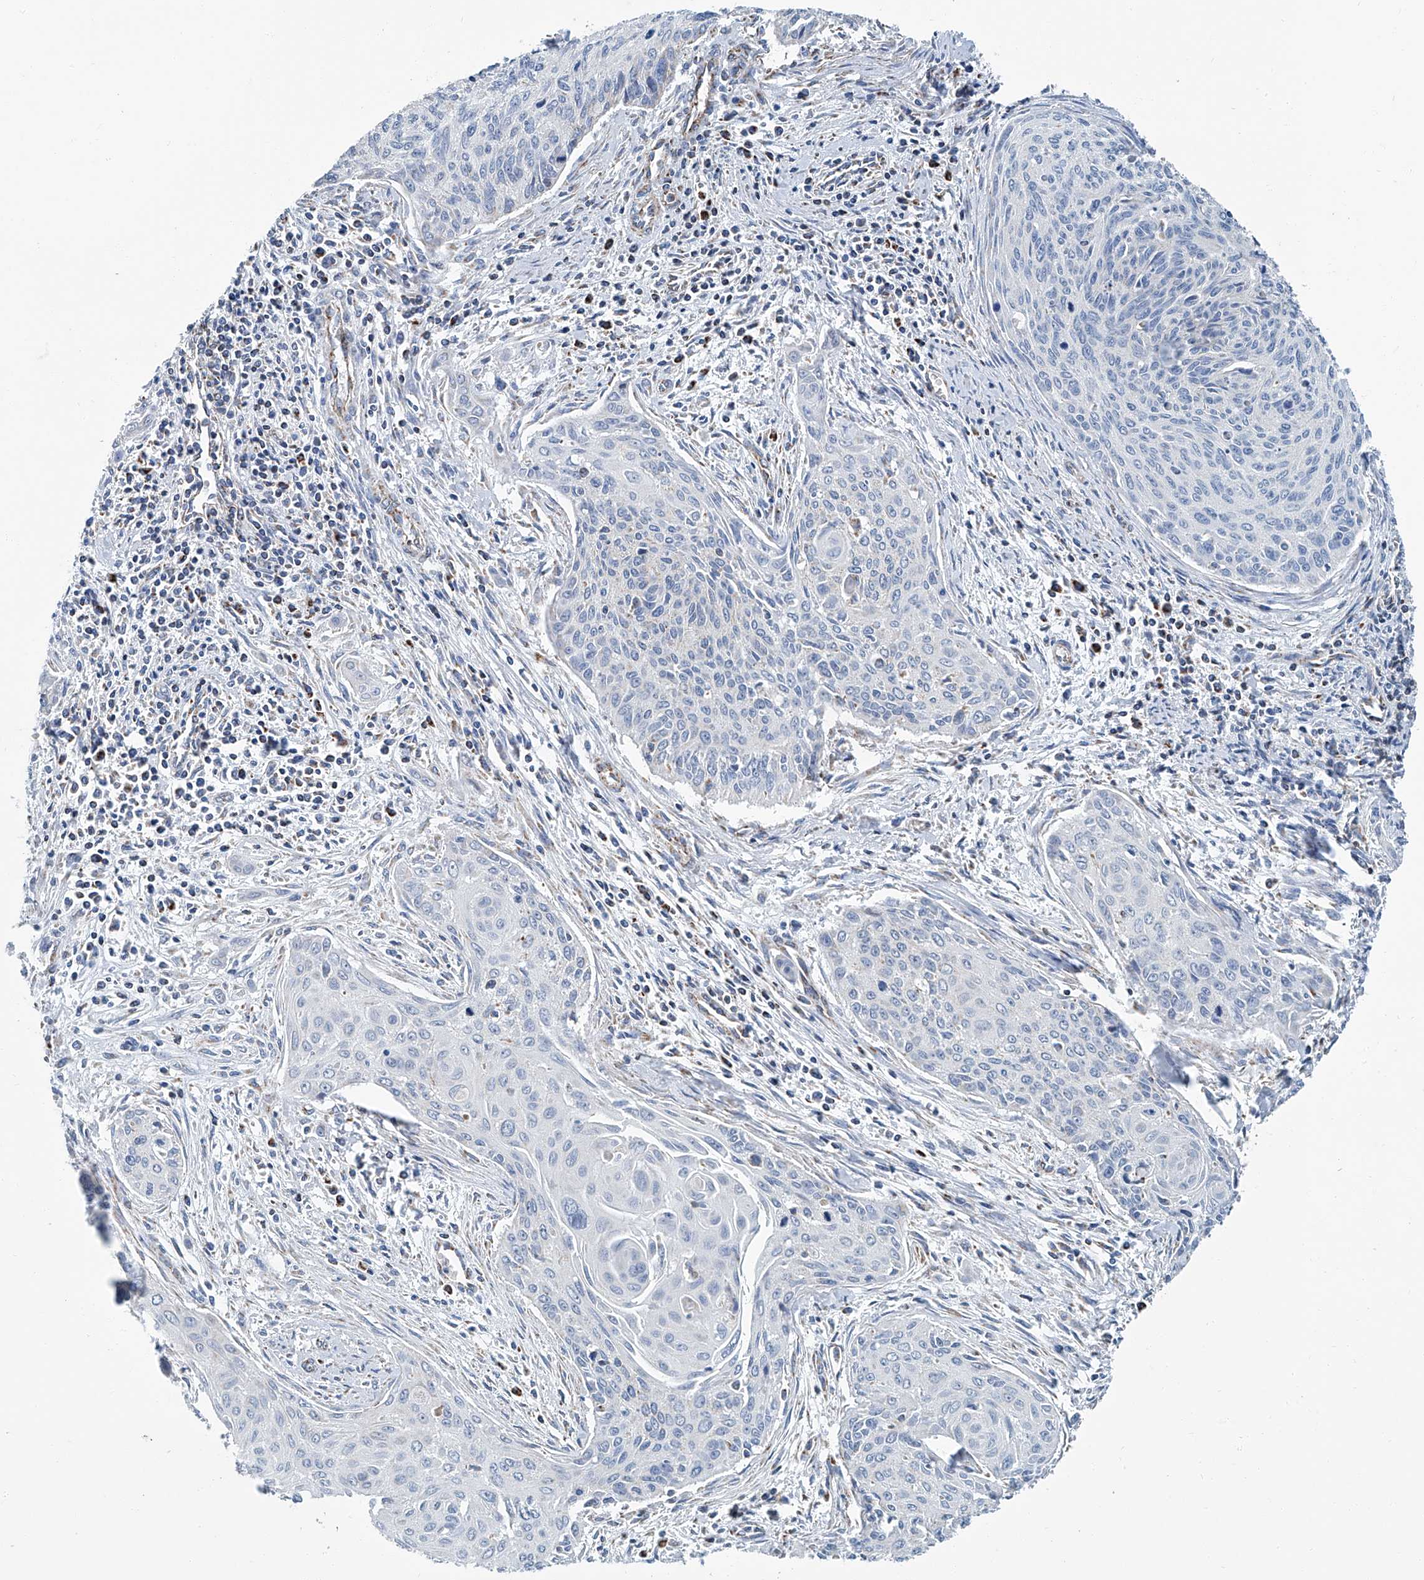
{"staining": {"intensity": "negative", "quantity": "none", "location": "none"}, "tissue": "cervical cancer", "cell_type": "Tumor cells", "image_type": "cancer", "snomed": [{"axis": "morphology", "description": "Squamous cell carcinoma, NOS"}, {"axis": "topography", "description": "Cervix"}], "caption": "Tumor cells show no significant expression in squamous cell carcinoma (cervical).", "gene": "MT-ND1", "patient": {"sex": "female", "age": 55}}